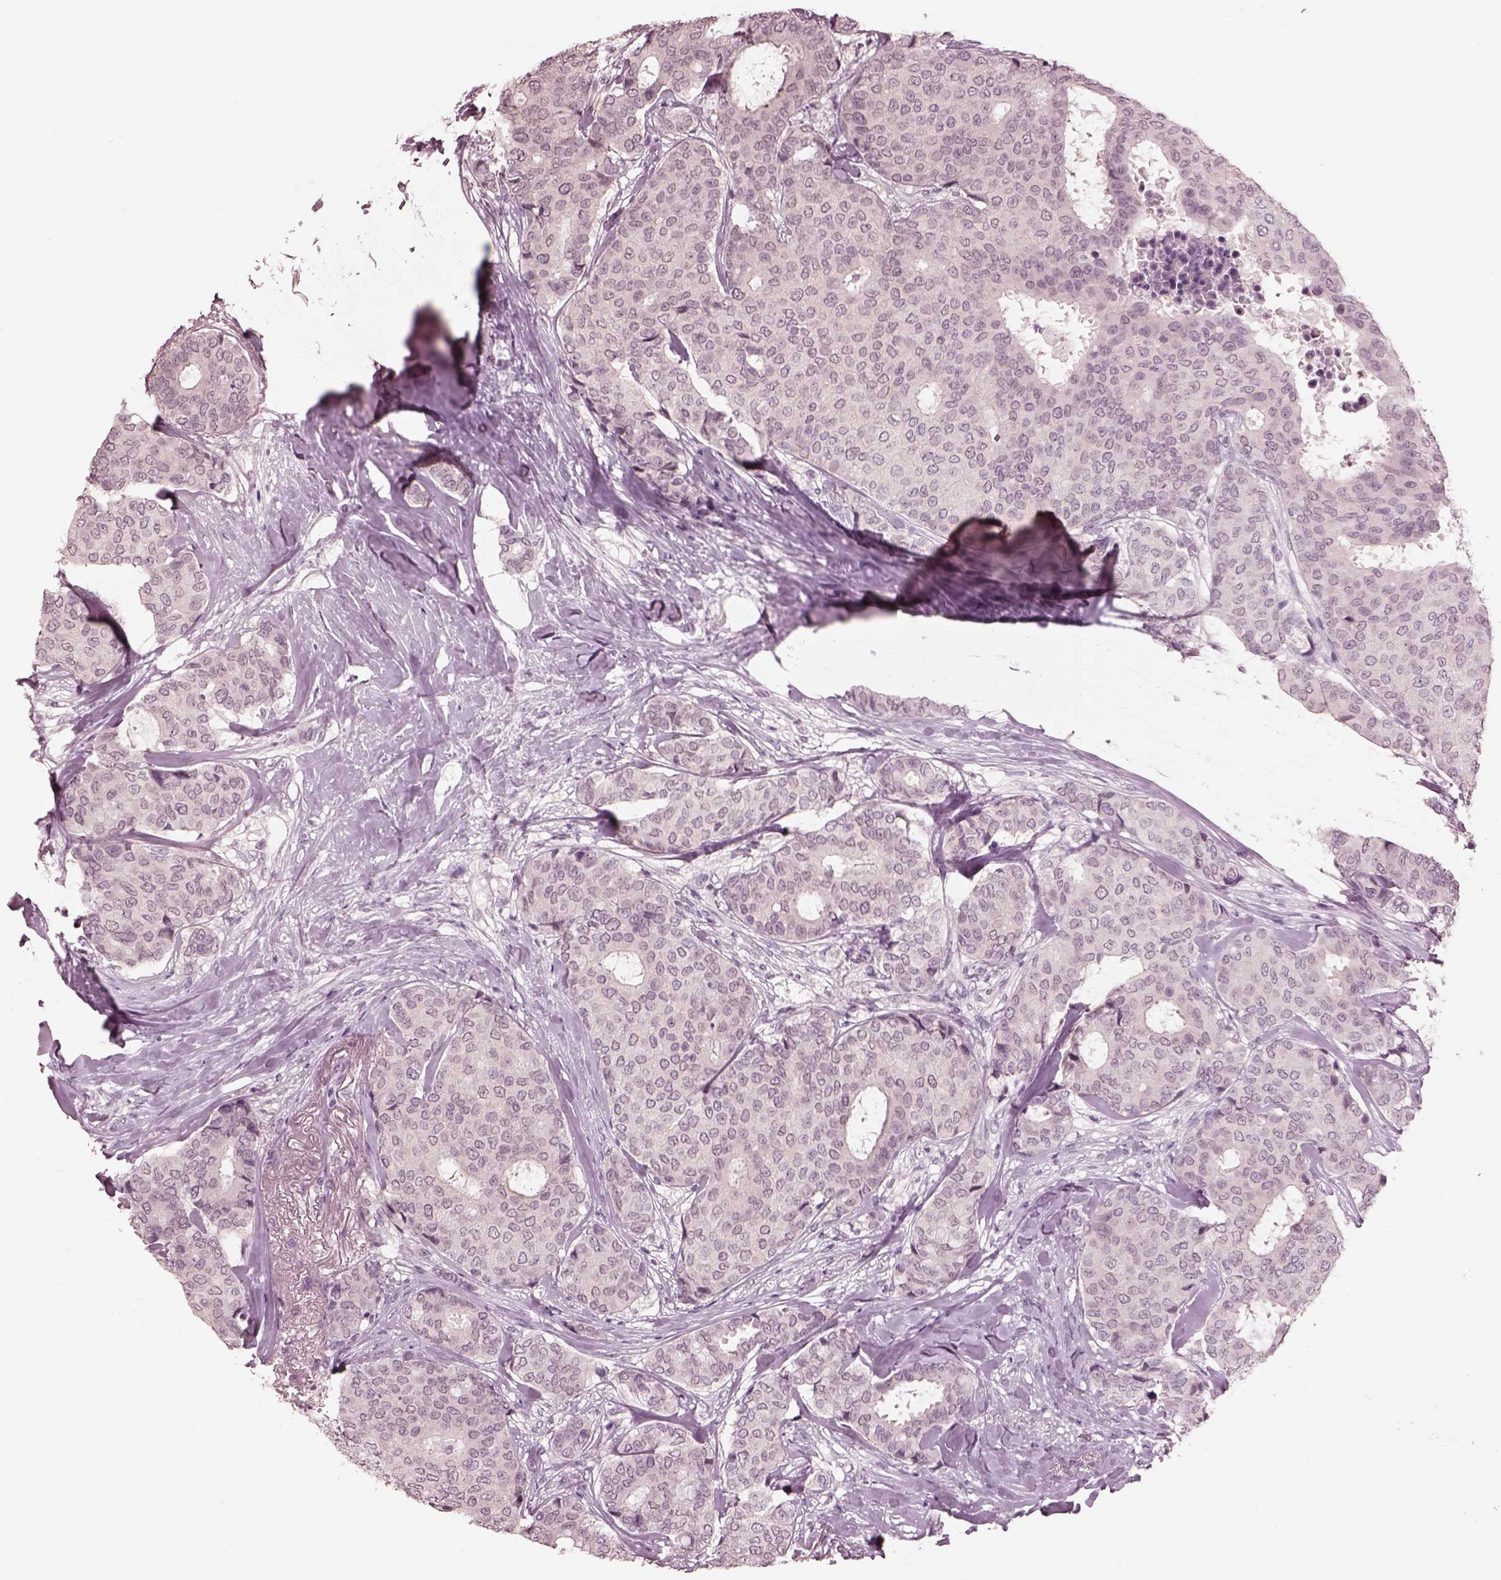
{"staining": {"intensity": "negative", "quantity": "none", "location": "none"}, "tissue": "breast cancer", "cell_type": "Tumor cells", "image_type": "cancer", "snomed": [{"axis": "morphology", "description": "Duct carcinoma"}, {"axis": "topography", "description": "Breast"}], "caption": "A high-resolution micrograph shows IHC staining of breast cancer, which displays no significant staining in tumor cells. Nuclei are stained in blue.", "gene": "GARIN4", "patient": {"sex": "female", "age": 75}}